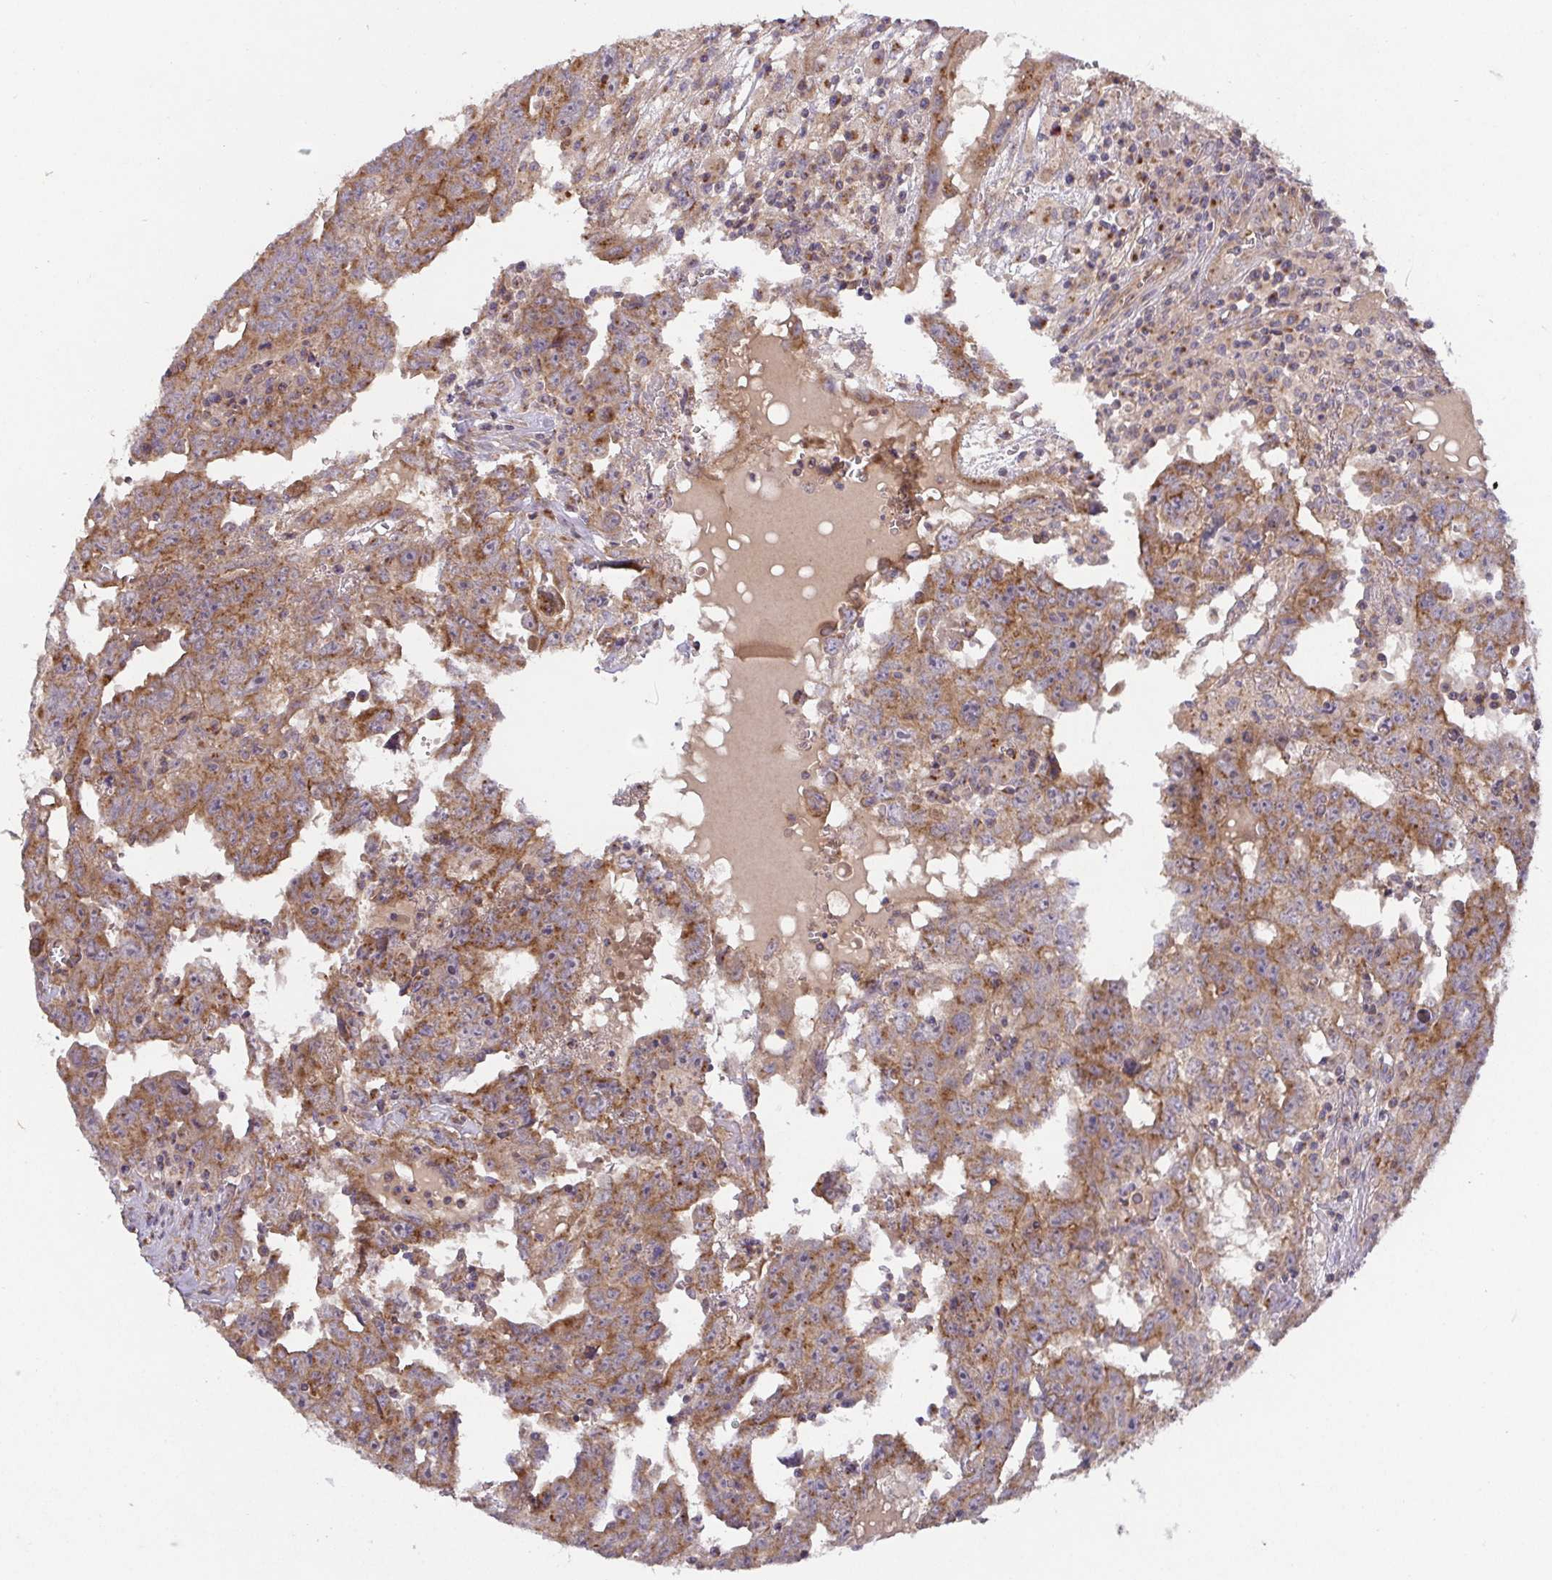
{"staining": {"intensity": "moderate", "quantity": ">75%", "location": "cytoplasmic/membranous"}, "tissue": "testis cancer", "cell_type": "Tumor cells", "image_type": "cancer", "snomed": [{"axis": "morphology", "description": "Carcinoma, Embryonal, NOS"}, {"axis": "topography", "description": "Testis"}], "caption": "This micrograph reveals immunohistochemistry staining of human testis embryonal carcinoma, with medium moderate cytoplasmic/membranous positivity in about >75% of tumor cells.", "gene": "TM9SF4", "patient": {"sex": "male", "age": 22}}